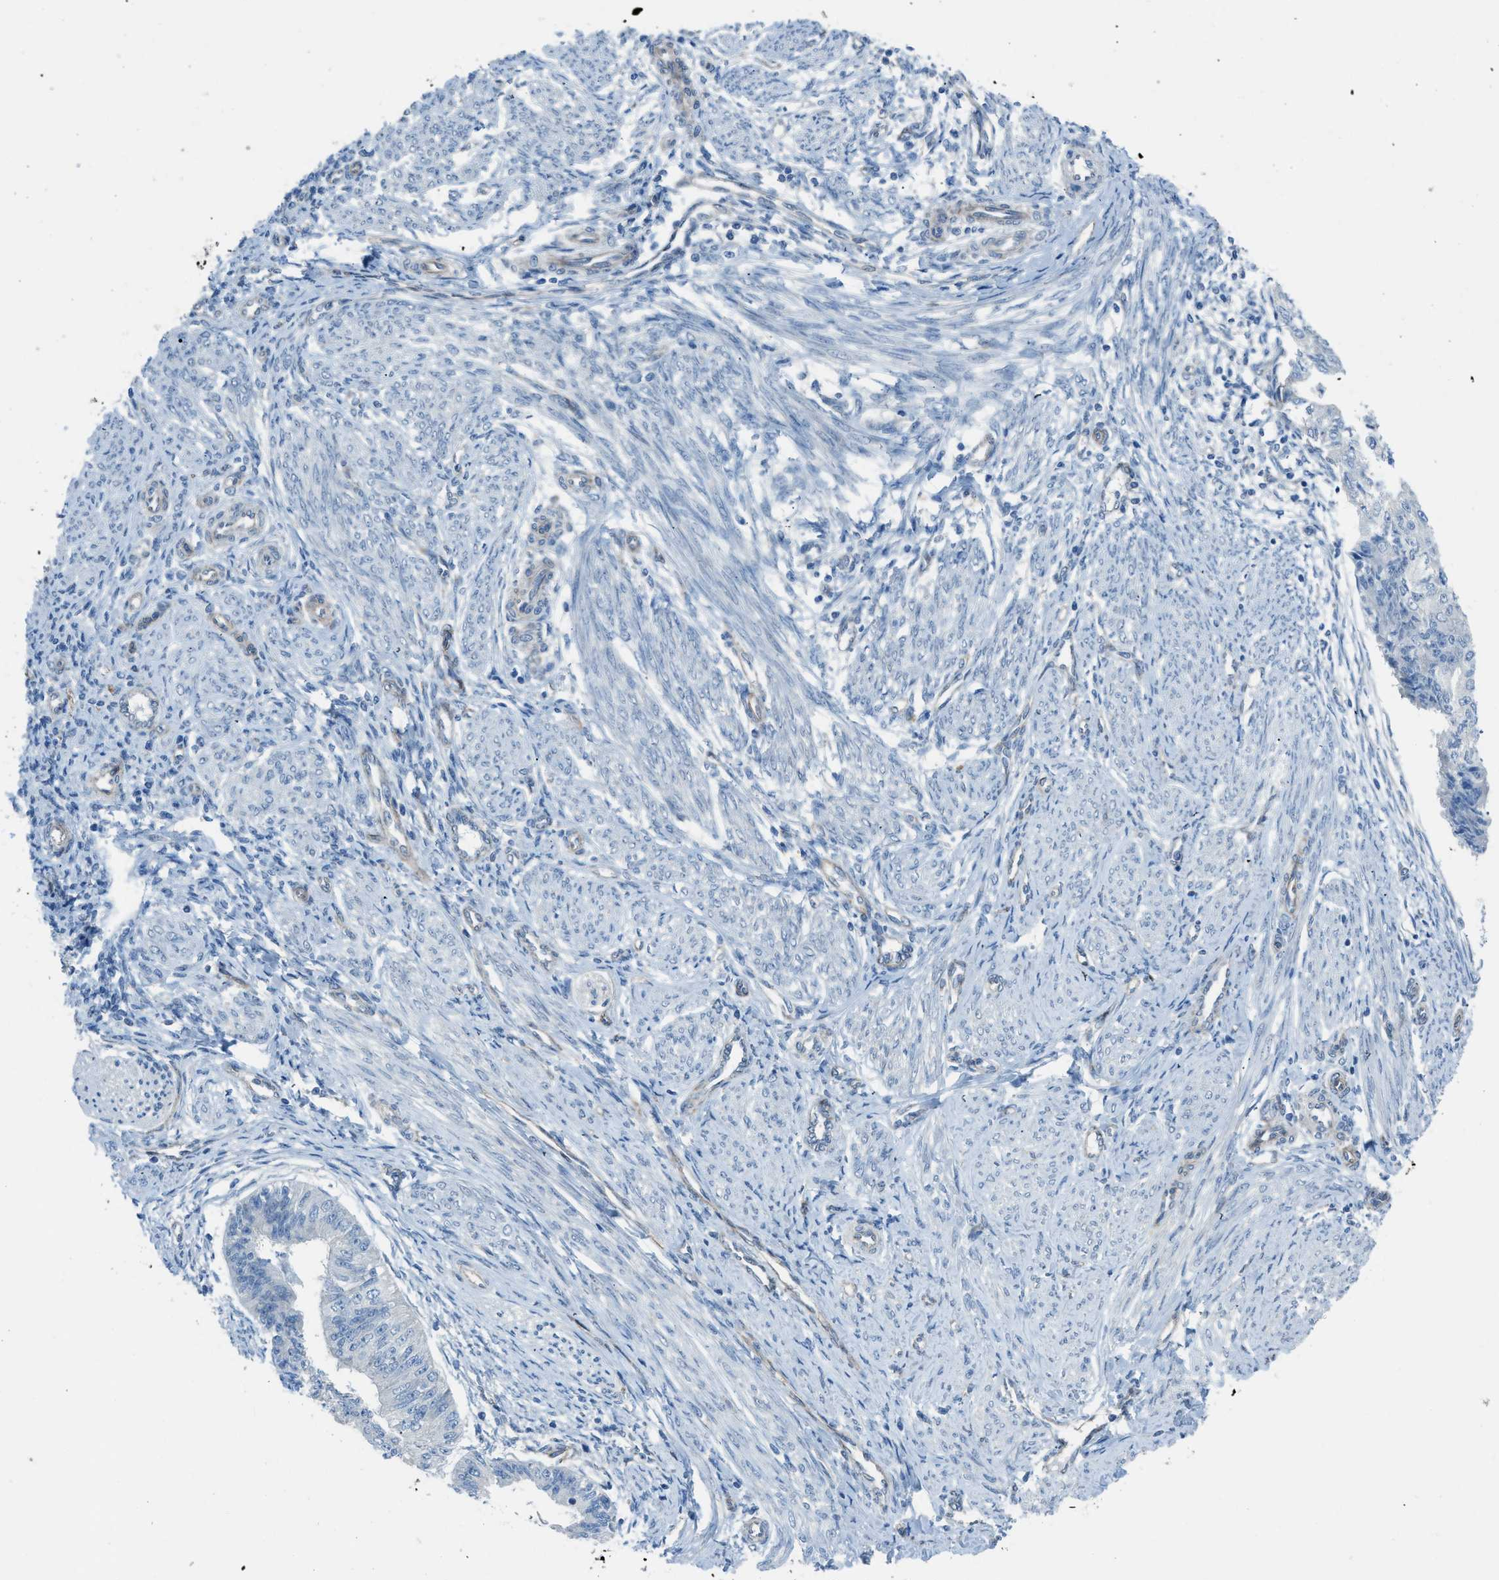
{"staining": {"intensity": "weak", "quantity": "<25%", "location": "cytoplasmic/membranous"}, "tissue": "endometrial cancer", "cell_type": "Tumor cells", "image_type": "cancer", "snomed": [{"axis": "morphology", "description": "Adenocarcinoma, NOS"}, {"axis": "topography", "description": "Endometrium"}], "caption": "The micrograph demonstrates no significant staining in tumor cells of endometrial cancer.", "gene": "PRKN", "patient": {"sex": "female", "age": 32}}